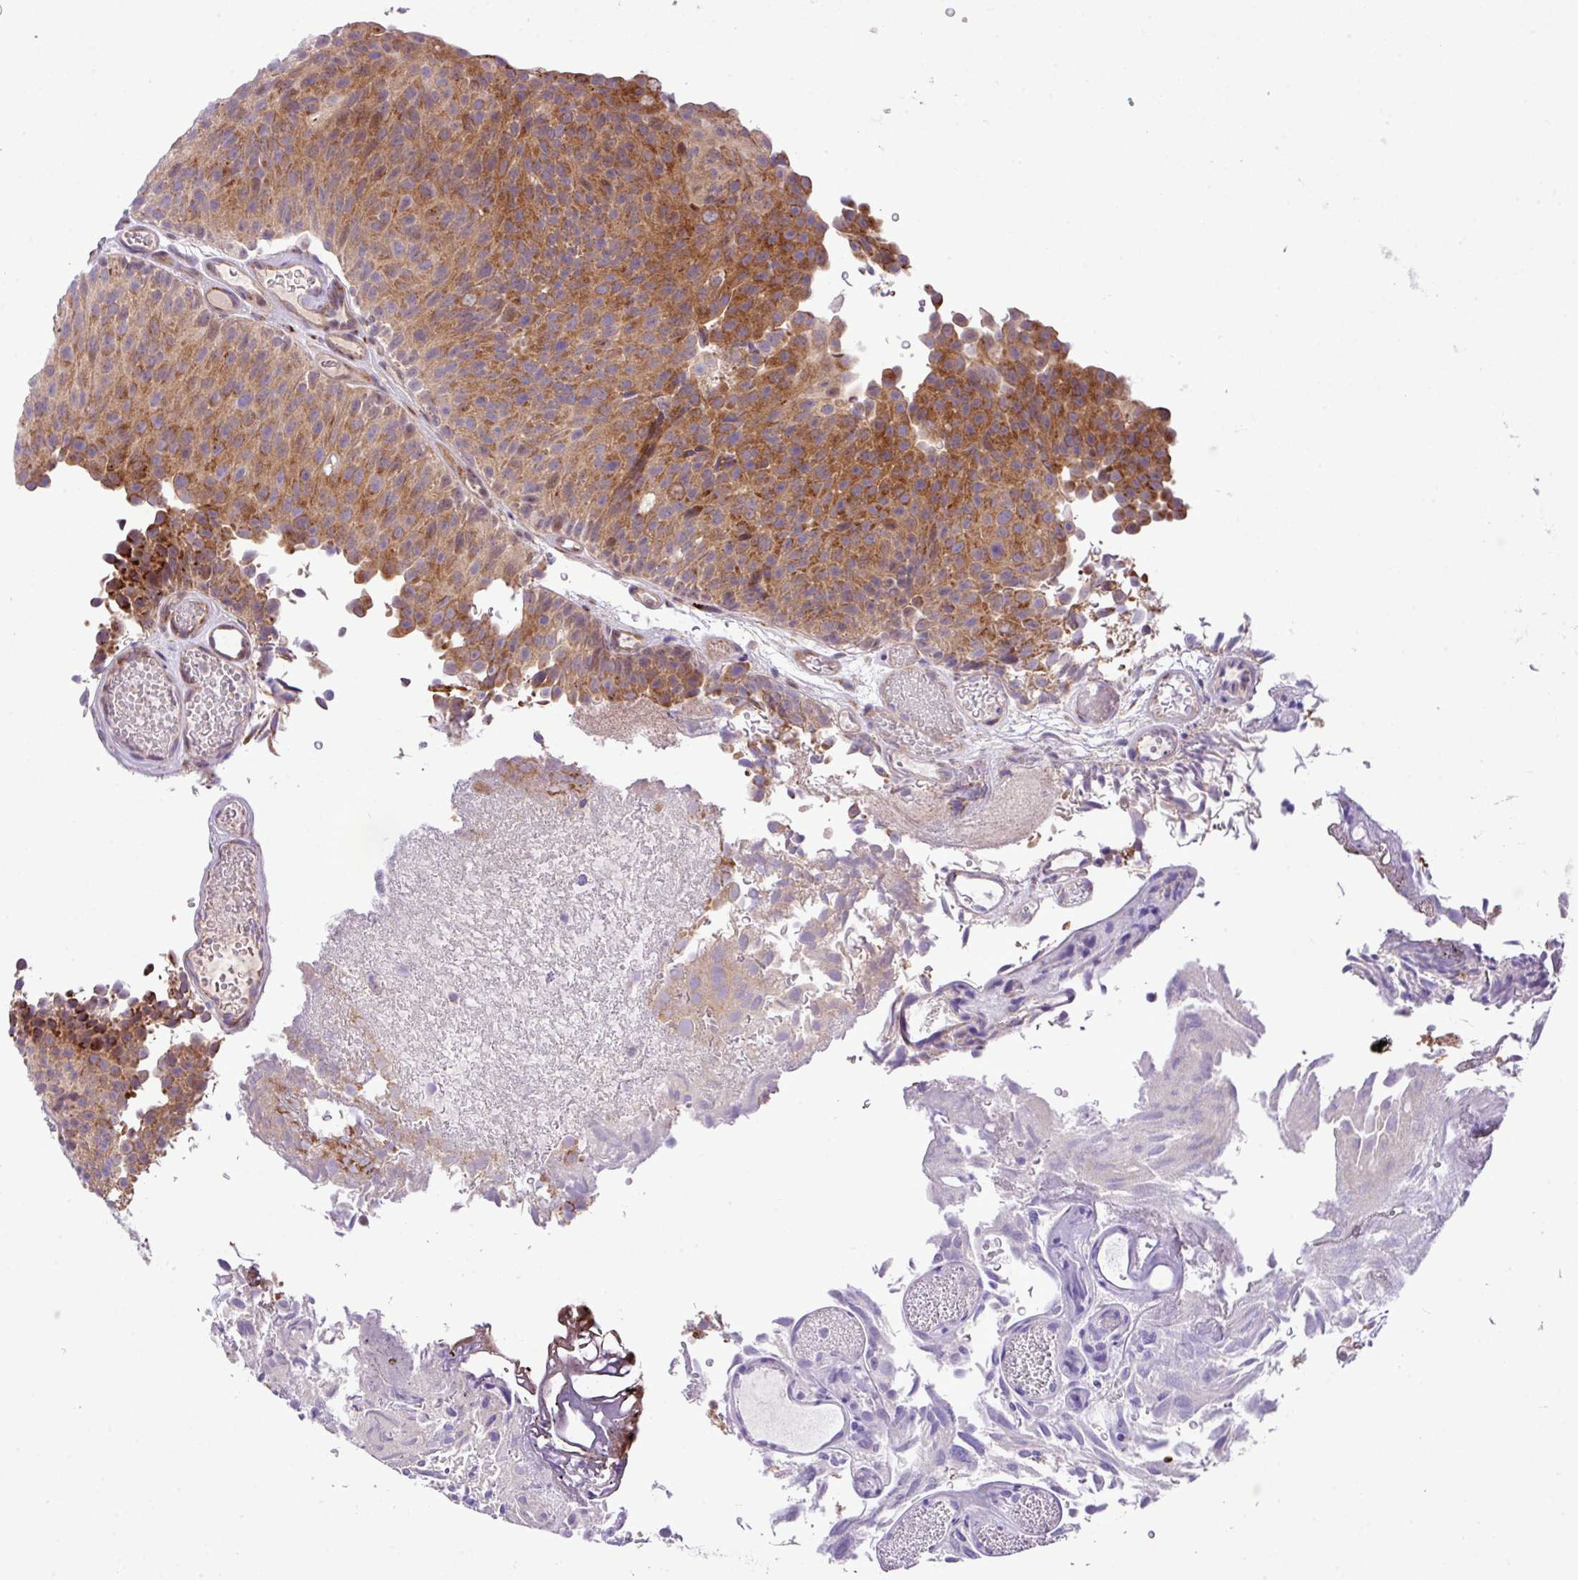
{"staining": {"intensity": "moderate", "quantity": ">75%", "location": "cytoplasmic/membranous"}, "tissue": "urothelial cancer", "cell_type": "Tumor cells", "image_type": "cancer", "snomed": [{"axis": "morphology", "description": "Urothelial carcinoma, Low grade"}, {"axis": "topography", "description": "Urinary bladder"}], "caption": "The photomicrograph demonstrates a brown stain indicating the presence of a protein in the cytoplasmic/membranous of tumor cells in urothelial cancer. Immunohistochemistry (ihc) stains the protein of interest in brown and the nuclei are stained blue.", "gene": "B3GNT9", "patient": {"sex": "male", "age": 78}}